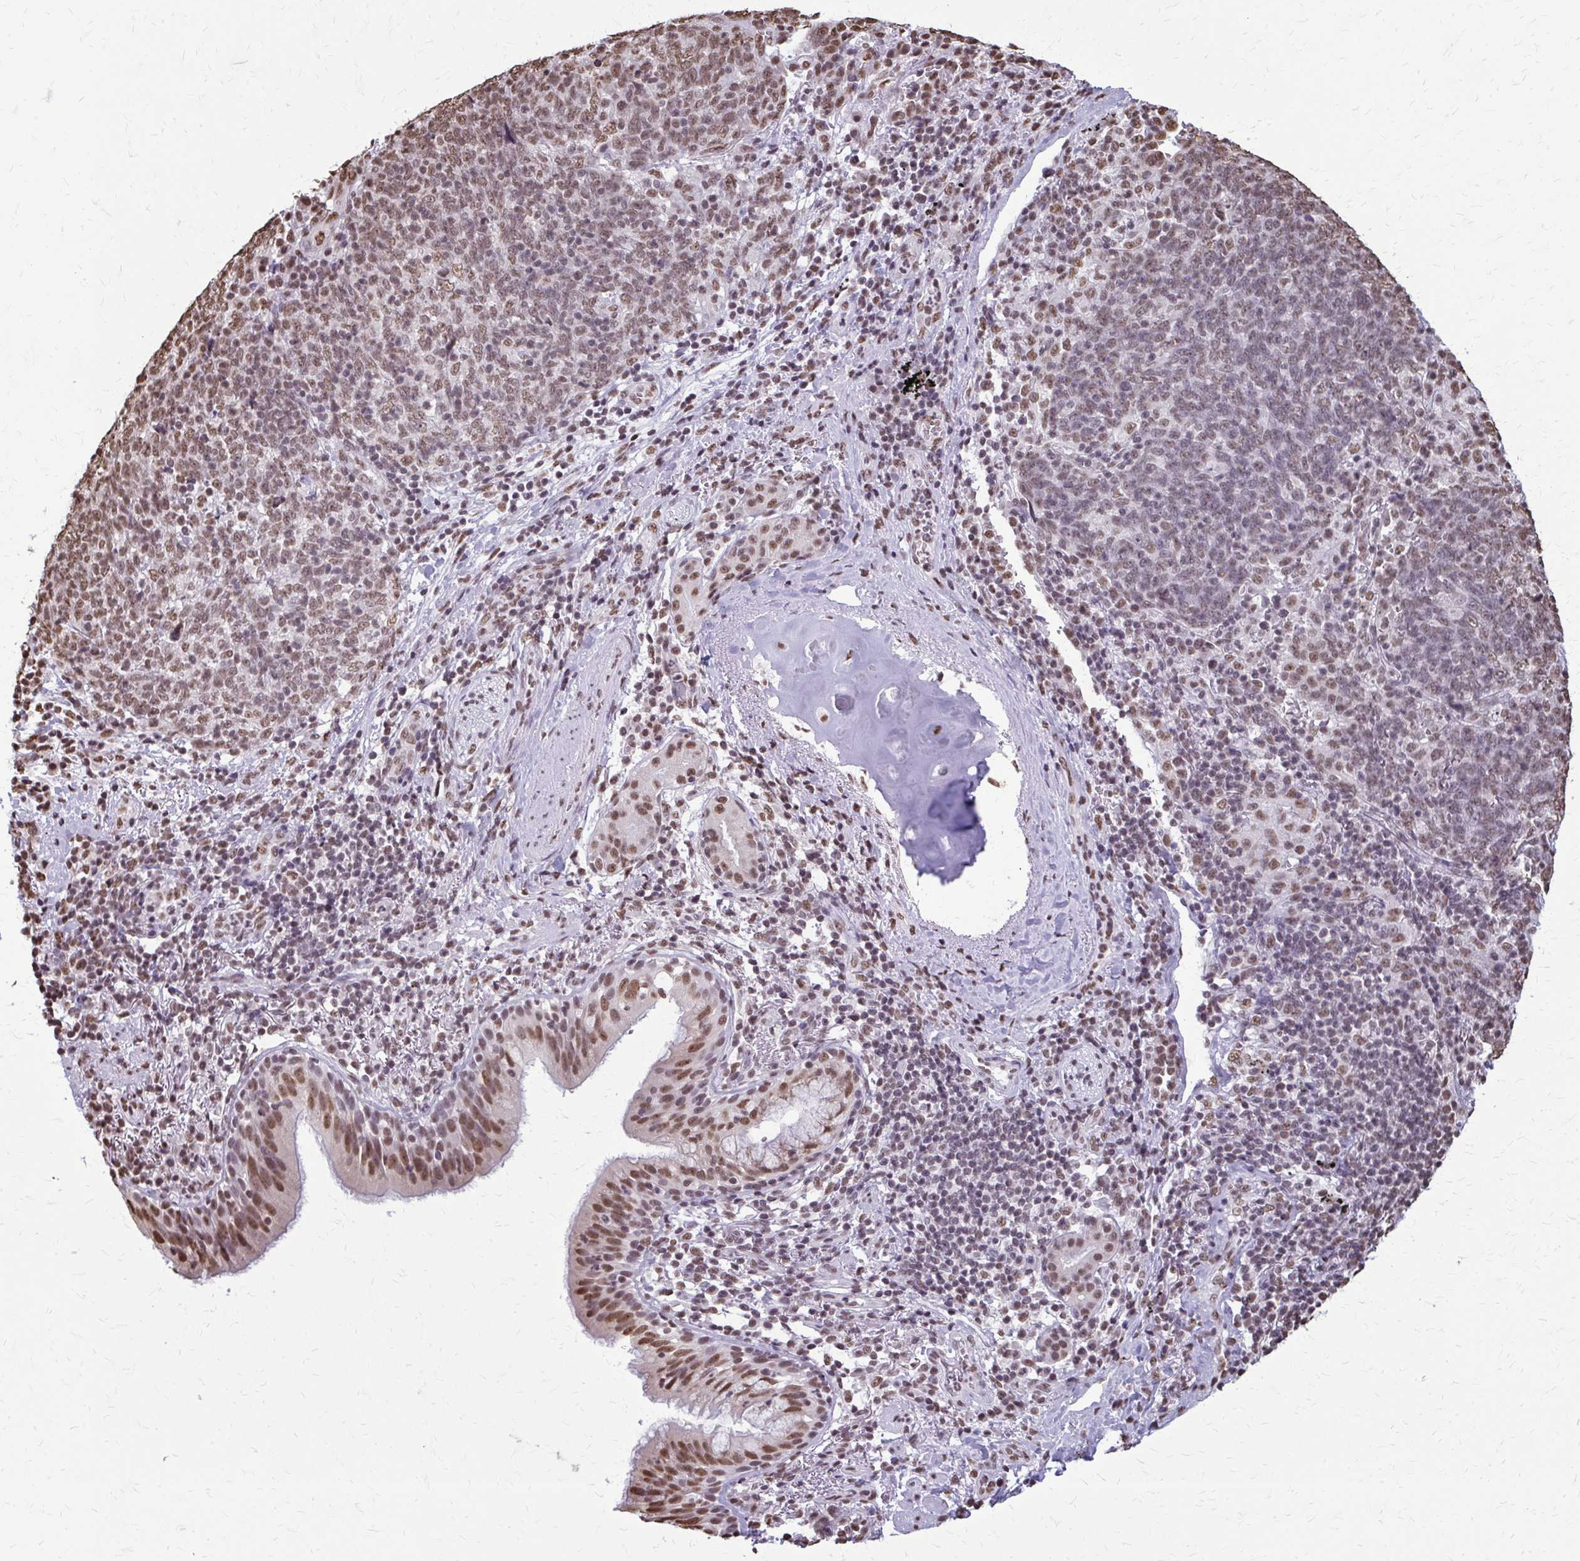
{"staining": {"intensity": "moderate", "quantity": "25%-75%", "location": "nuclear"}, "tissue": "lung cancer", "cell_type": "Tumor cells", "image_type": "cancer", "snomed": [{"axis": "morphology", "description": "Squamous cell carcinoma, NOS"}, {"axis": "topography", "description": "Lung"}], "caption": "IHC (DAB (3,3'-diaminobenzidine)) staining of human lung cancer demonstrates moderate nuclear protein positivity in approximately 25%-75% of tumor cells. Nuclei are stained in blue.", "gene": "SNRPA", "patient": {"sex": "female", "age": 72}}